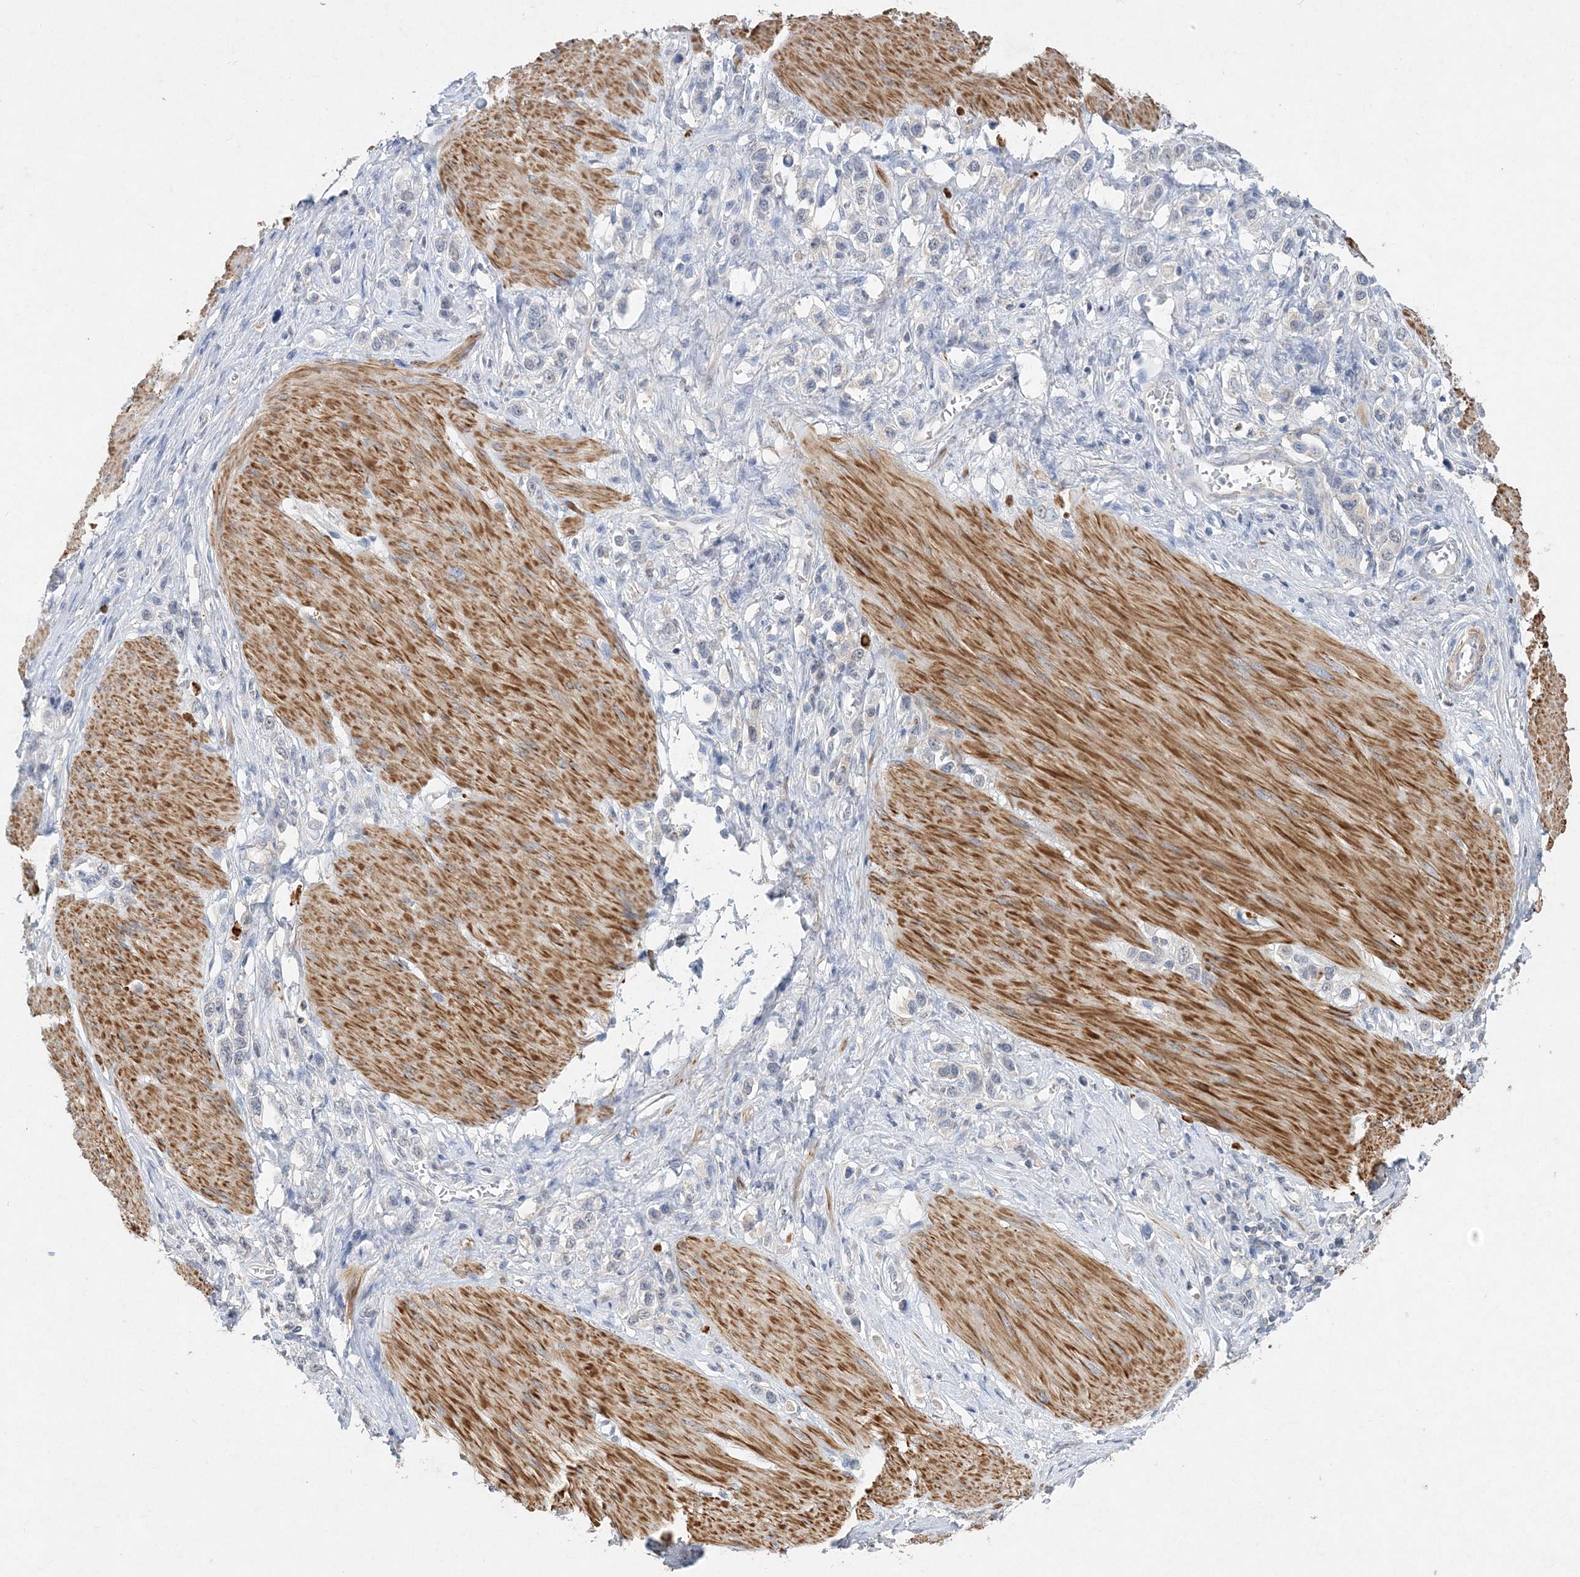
{"staining": {"intensity": "negative", "quantity": "none", "location": "none"}, "tissue": "stomach cancer", "cell_type": "Tumor cells", "image_type": "cancer", "snomed": [{"axis": "morphology", "description": "Adenocarcinoma, NOS"}, {"axis": "topography", "description": "Stomach"}], "caption": "Human stomach adenocarcinoma stained for a protein using IHC displays no staining in tumor cells.", "gene": "C11orf58", "patient": {"sex": "female", "age": 65}}